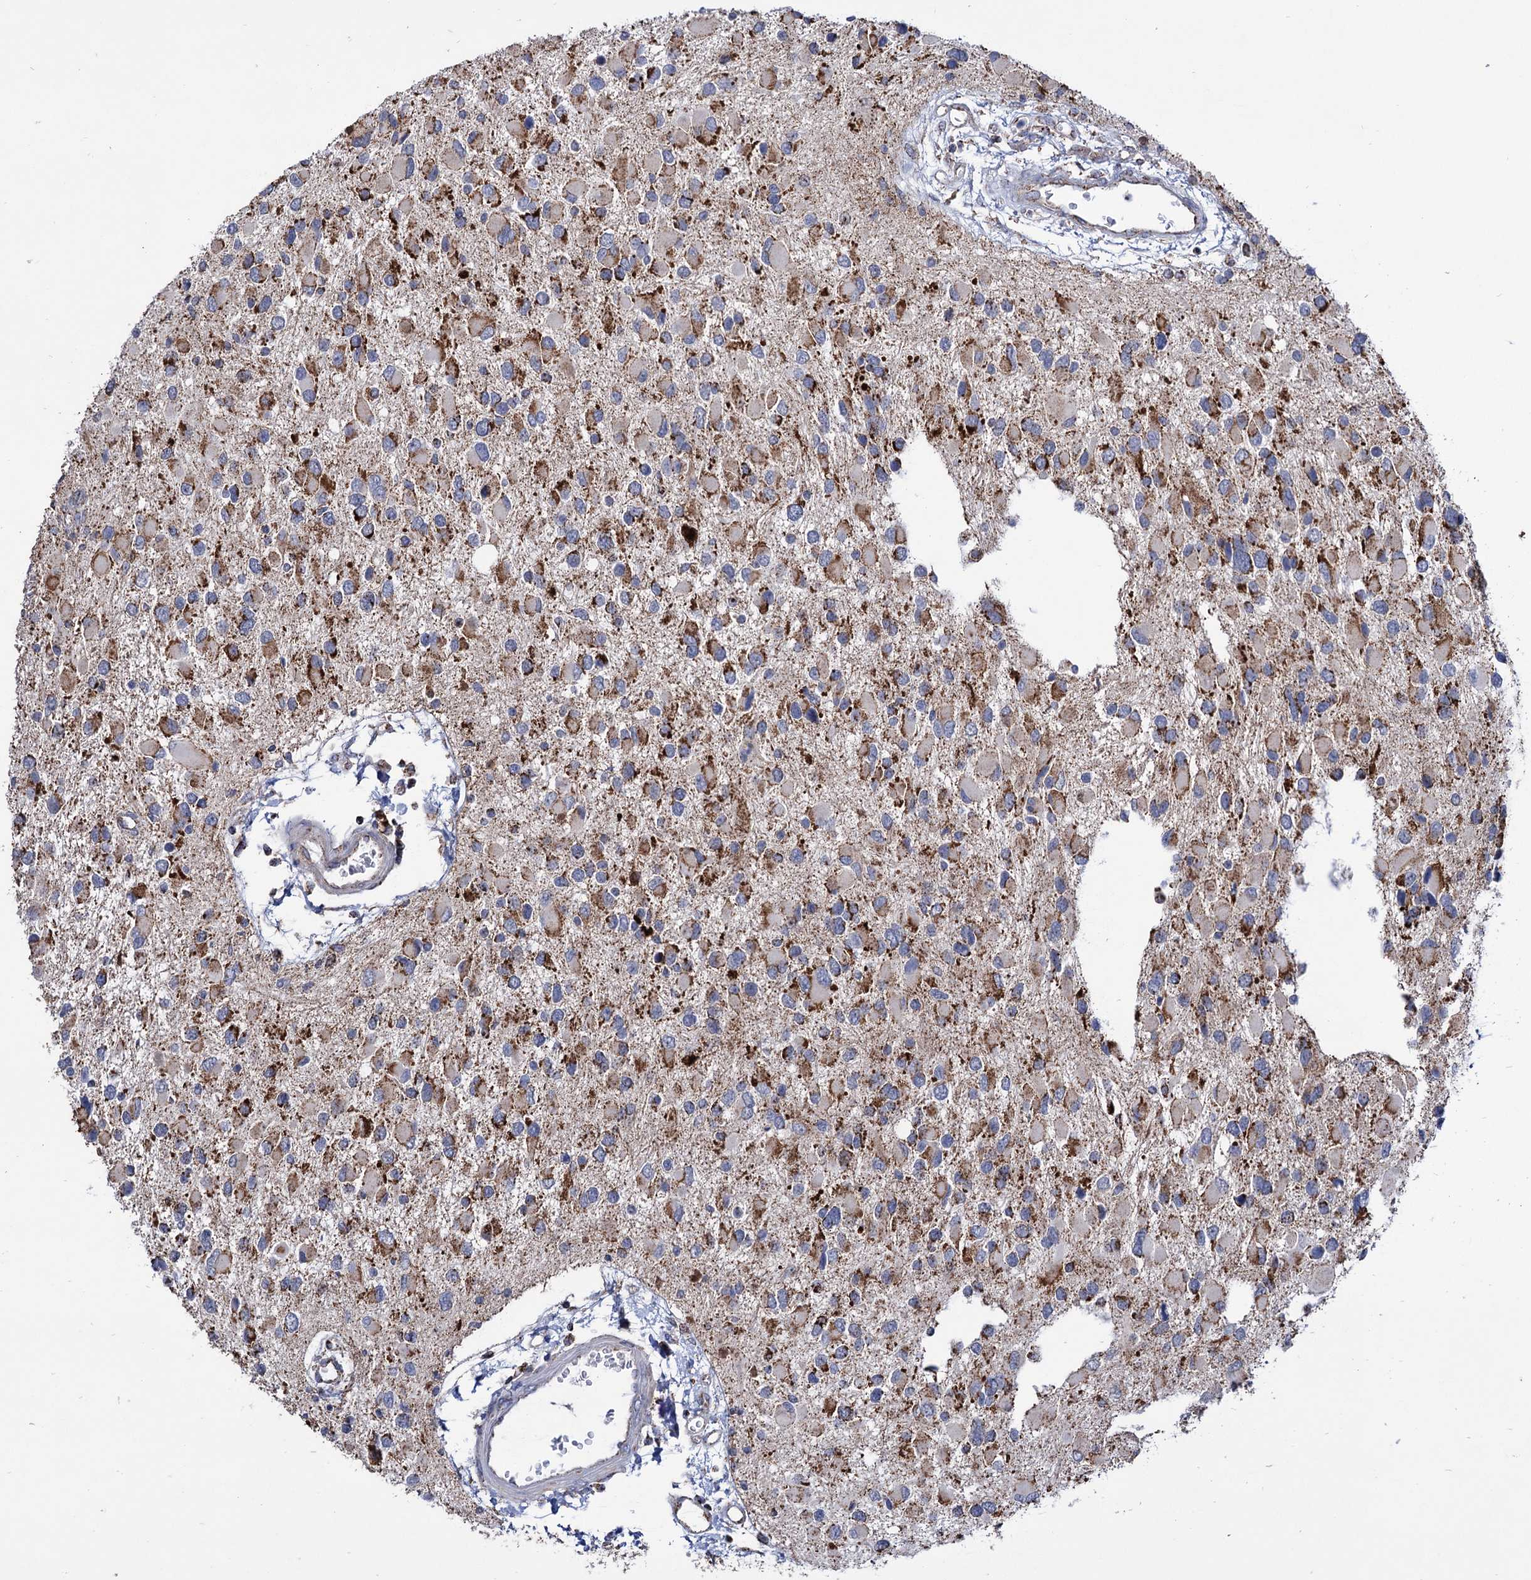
{"staining": {"intensity": "strong", "quantity": "<25%", "location": "cytoplasmic/membranous"}, "tissue": "glioma", "cell_type": "Tumor cells", "image_type": "cancer", "snomed": [{"axis": "morphology", "description": "Glioma, malignant, High grade"}, {"axis": "topography", "description": "Brain"}], "caption": "Protein expression analysis of human malignant glioma (high-grade) reveals strong cytoplasmic/membranous expression in about <25% of tumor cells. (DAB IHC with brightfield microscopy, high magnification).", "gene": "ABHD10", "patient": {"sex": "male", "age": 53}}